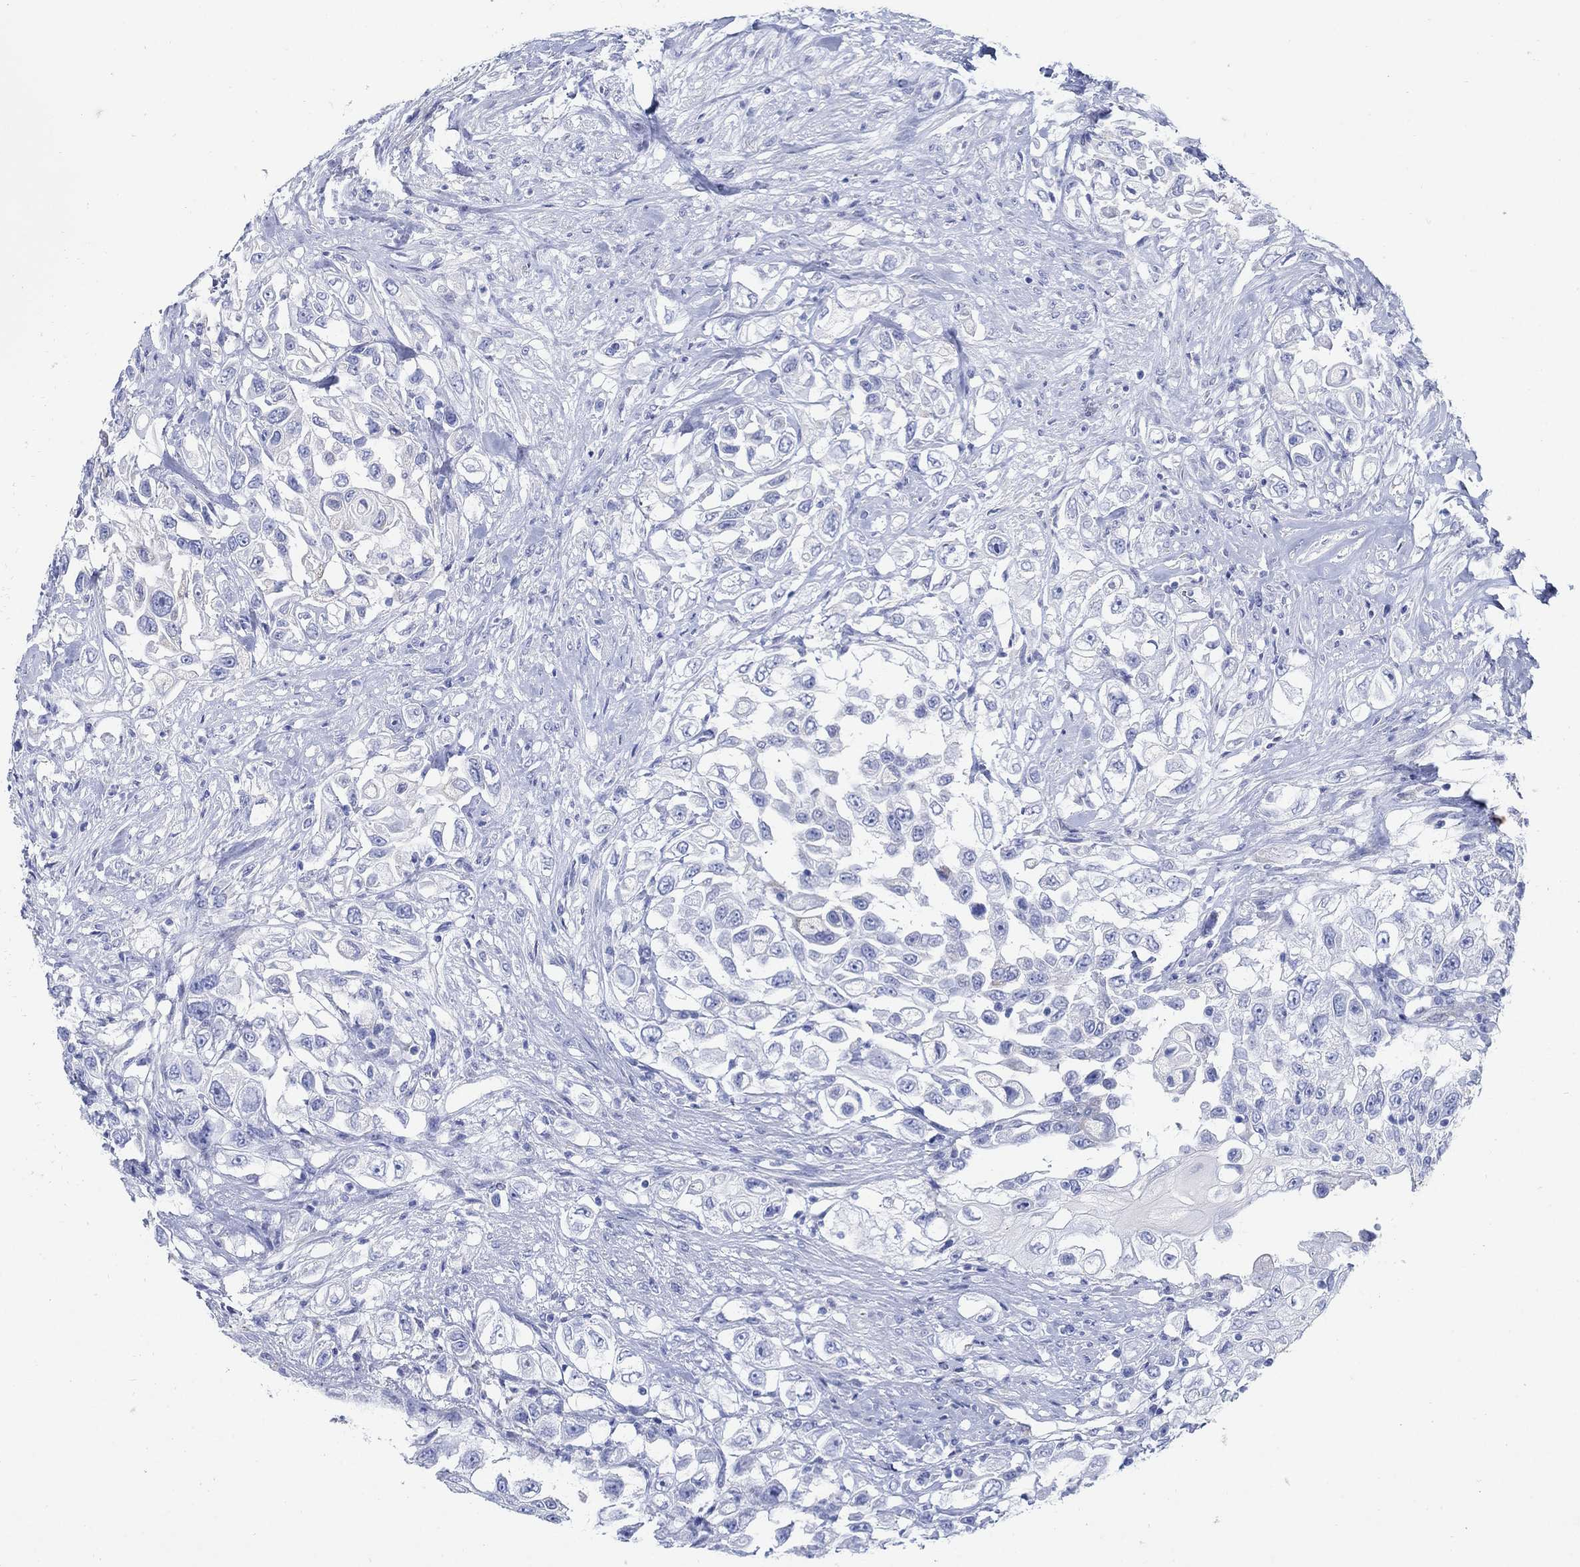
{"staining": {"intensity": "negative", "quantity": "none", "location": "none"}, "tissue": "urothelial cancer", "cell_type": "Tumor cells", "image_type": "cancer", "snomed": [{"axis": "morphology", "description": "Urothelial carcinoma, High grade"}, {"axis": "topography", "description": "Urinary bladder"}], "caption": "IHC of human urothelial cancer displays no expression in tumor cells.", "gene": "ZDHHC14", "patient": {"sex": "female", "age": 56}}